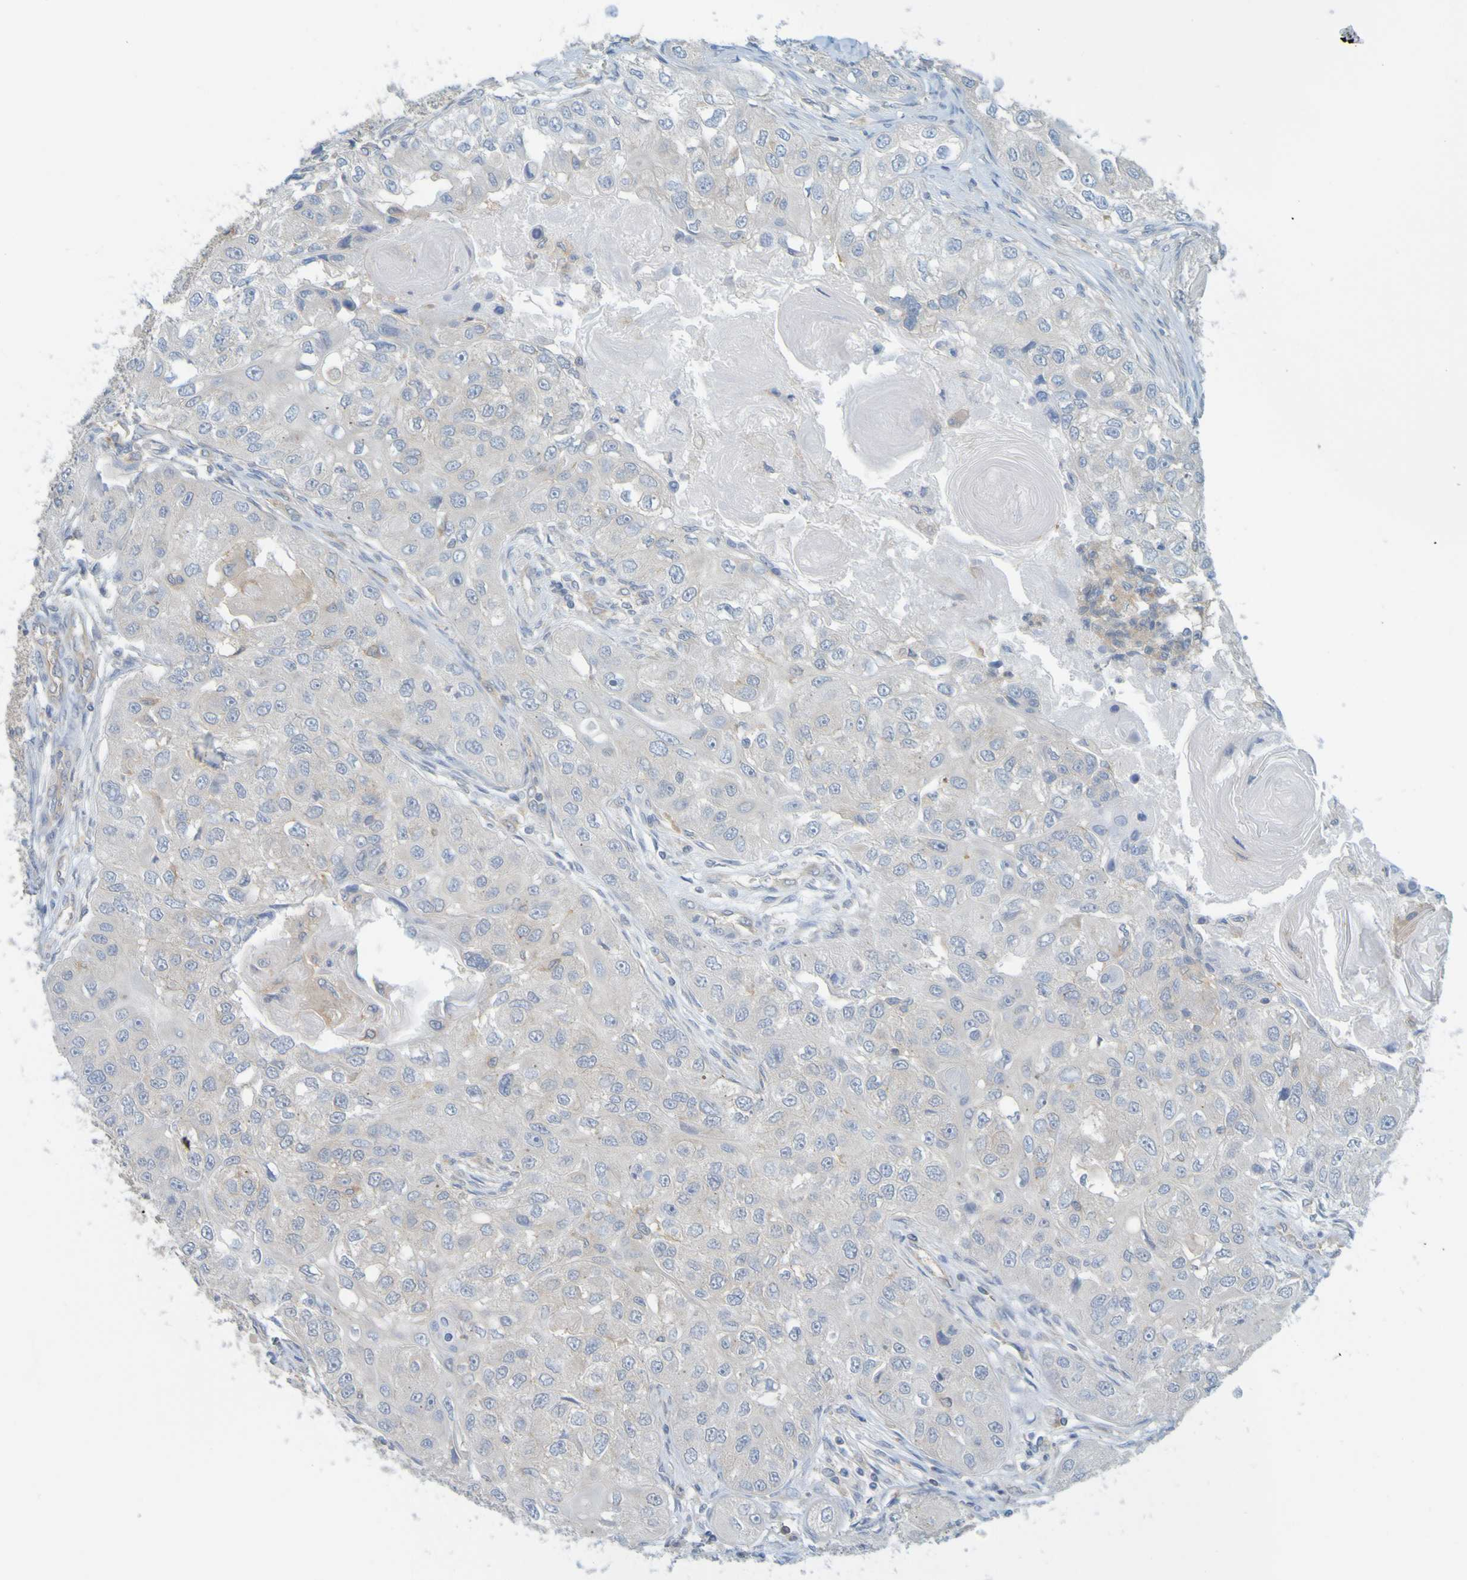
{"staining": {"intensity": "negative", "quantity": "none", "location": "none"}, "tissue": "head and neck cancer", "cell_type": "Tumor cells", "image_type": "cancer", "snomed": [{"axis": "morphology", "description": "Normal tissue, NOS"}, {"axis": "morphology", "description": "Squamous cell carcinoma, NOS"}, {"axis": "topography", "description": "Skeletal muscle"}, {"axis": "topography", "description": "Head-Neck"}], "caption": "There is no significant staining in tumor cells of squamous cell carcinoma (head and neck).", "gene": "APPL1", "patient": {"sex": "male", "age": 51}}